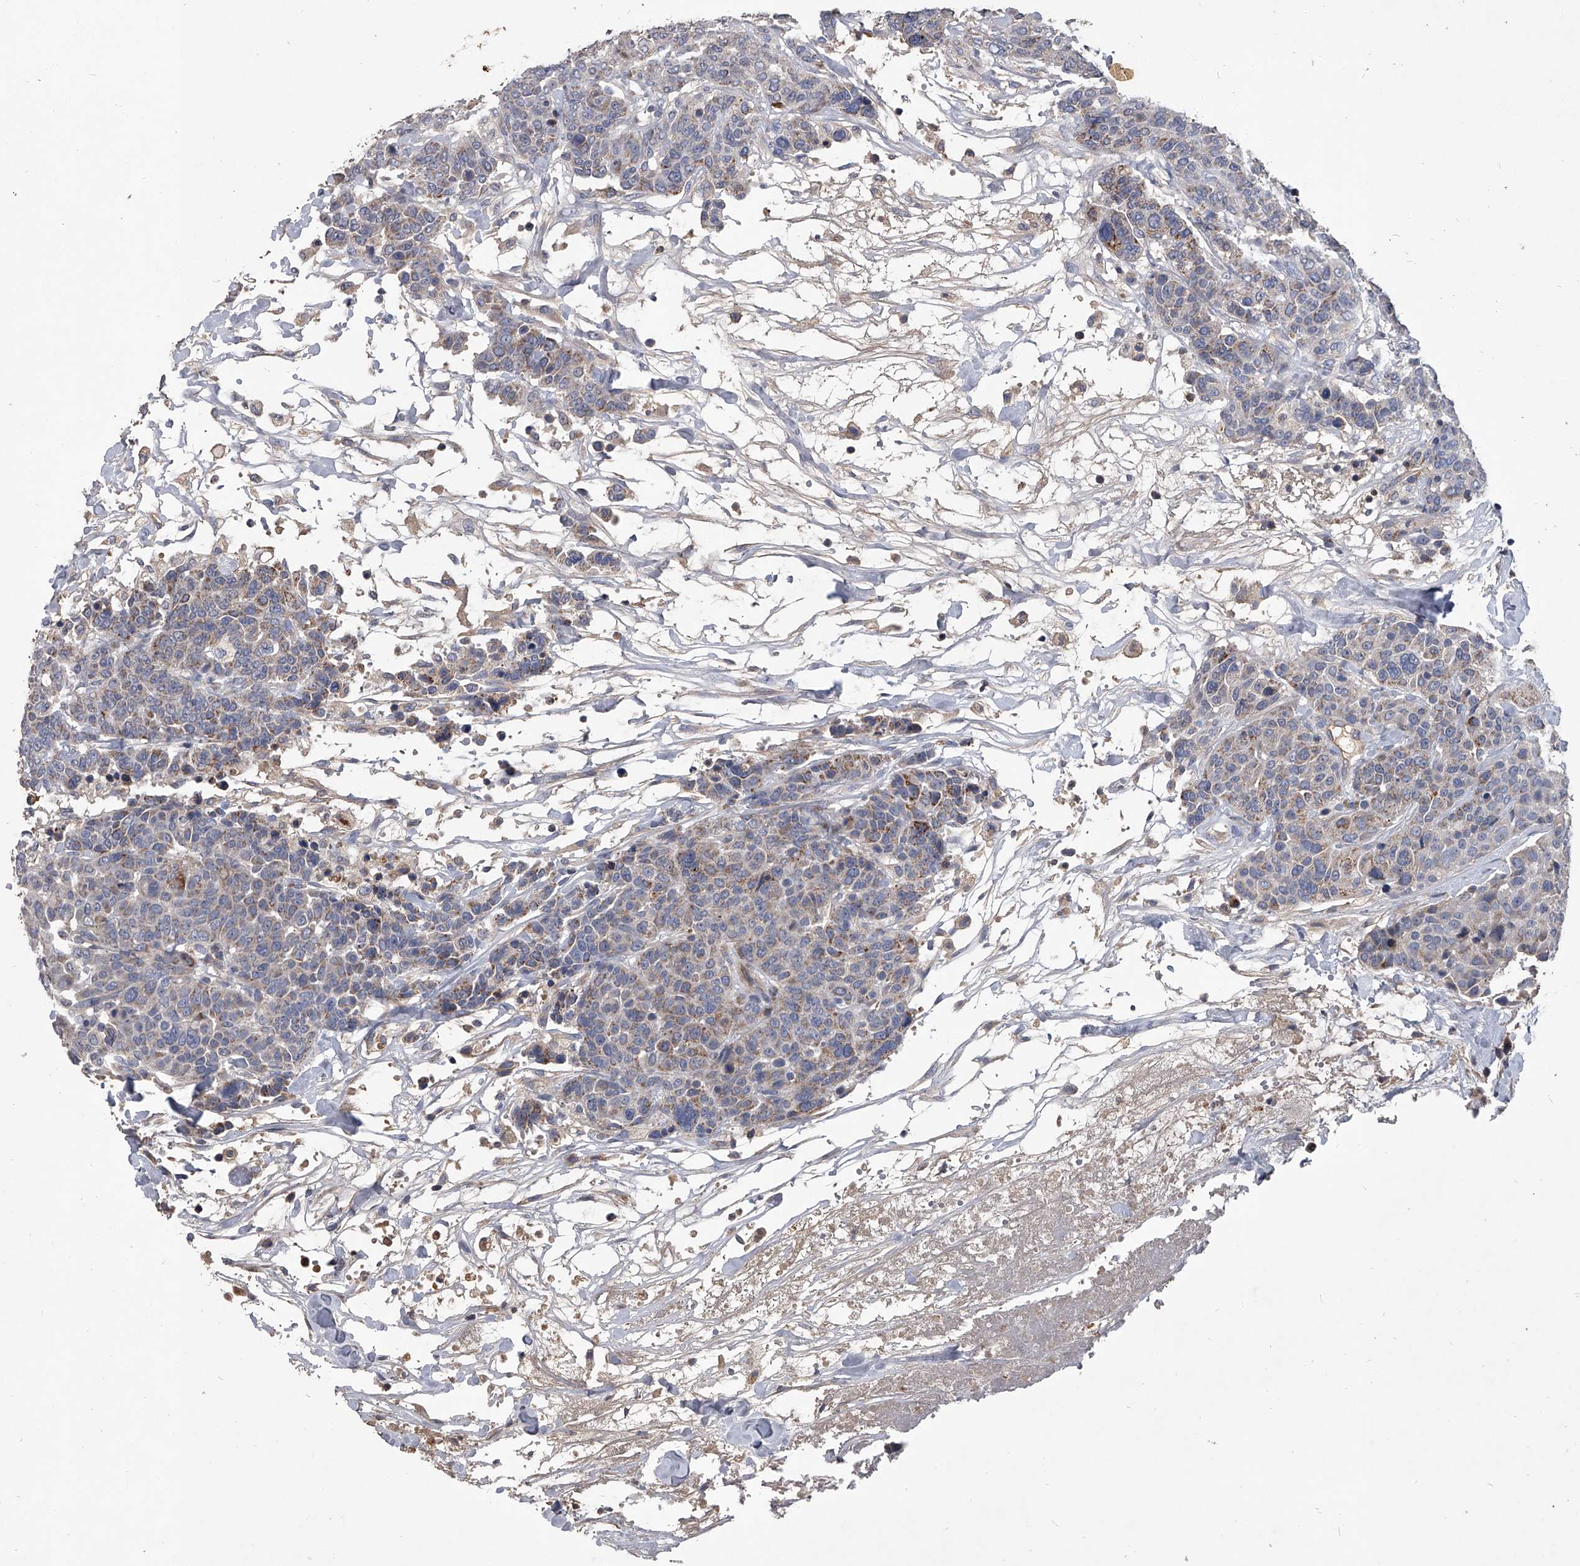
{"staining": {"intensity": "weak", "quantity": "<25%", "location": "cytoplasmic/membranous"}, "tissue": "breast cancer", "cell_type": "Tumor cells", "image_type": "cancer", "snomed": [{"axis": "morphology", "description": "Duct carcinoma"}, {"axis": "topography", "description": "Breast"}], "caption": "A high-resolution photomicrograph shows IHC staining of breast invasive ductal carcinoma, which shows no significant staining in tumor cells.", "gene": "NRP1", "patient": {"sex": "female", "age": 37}}